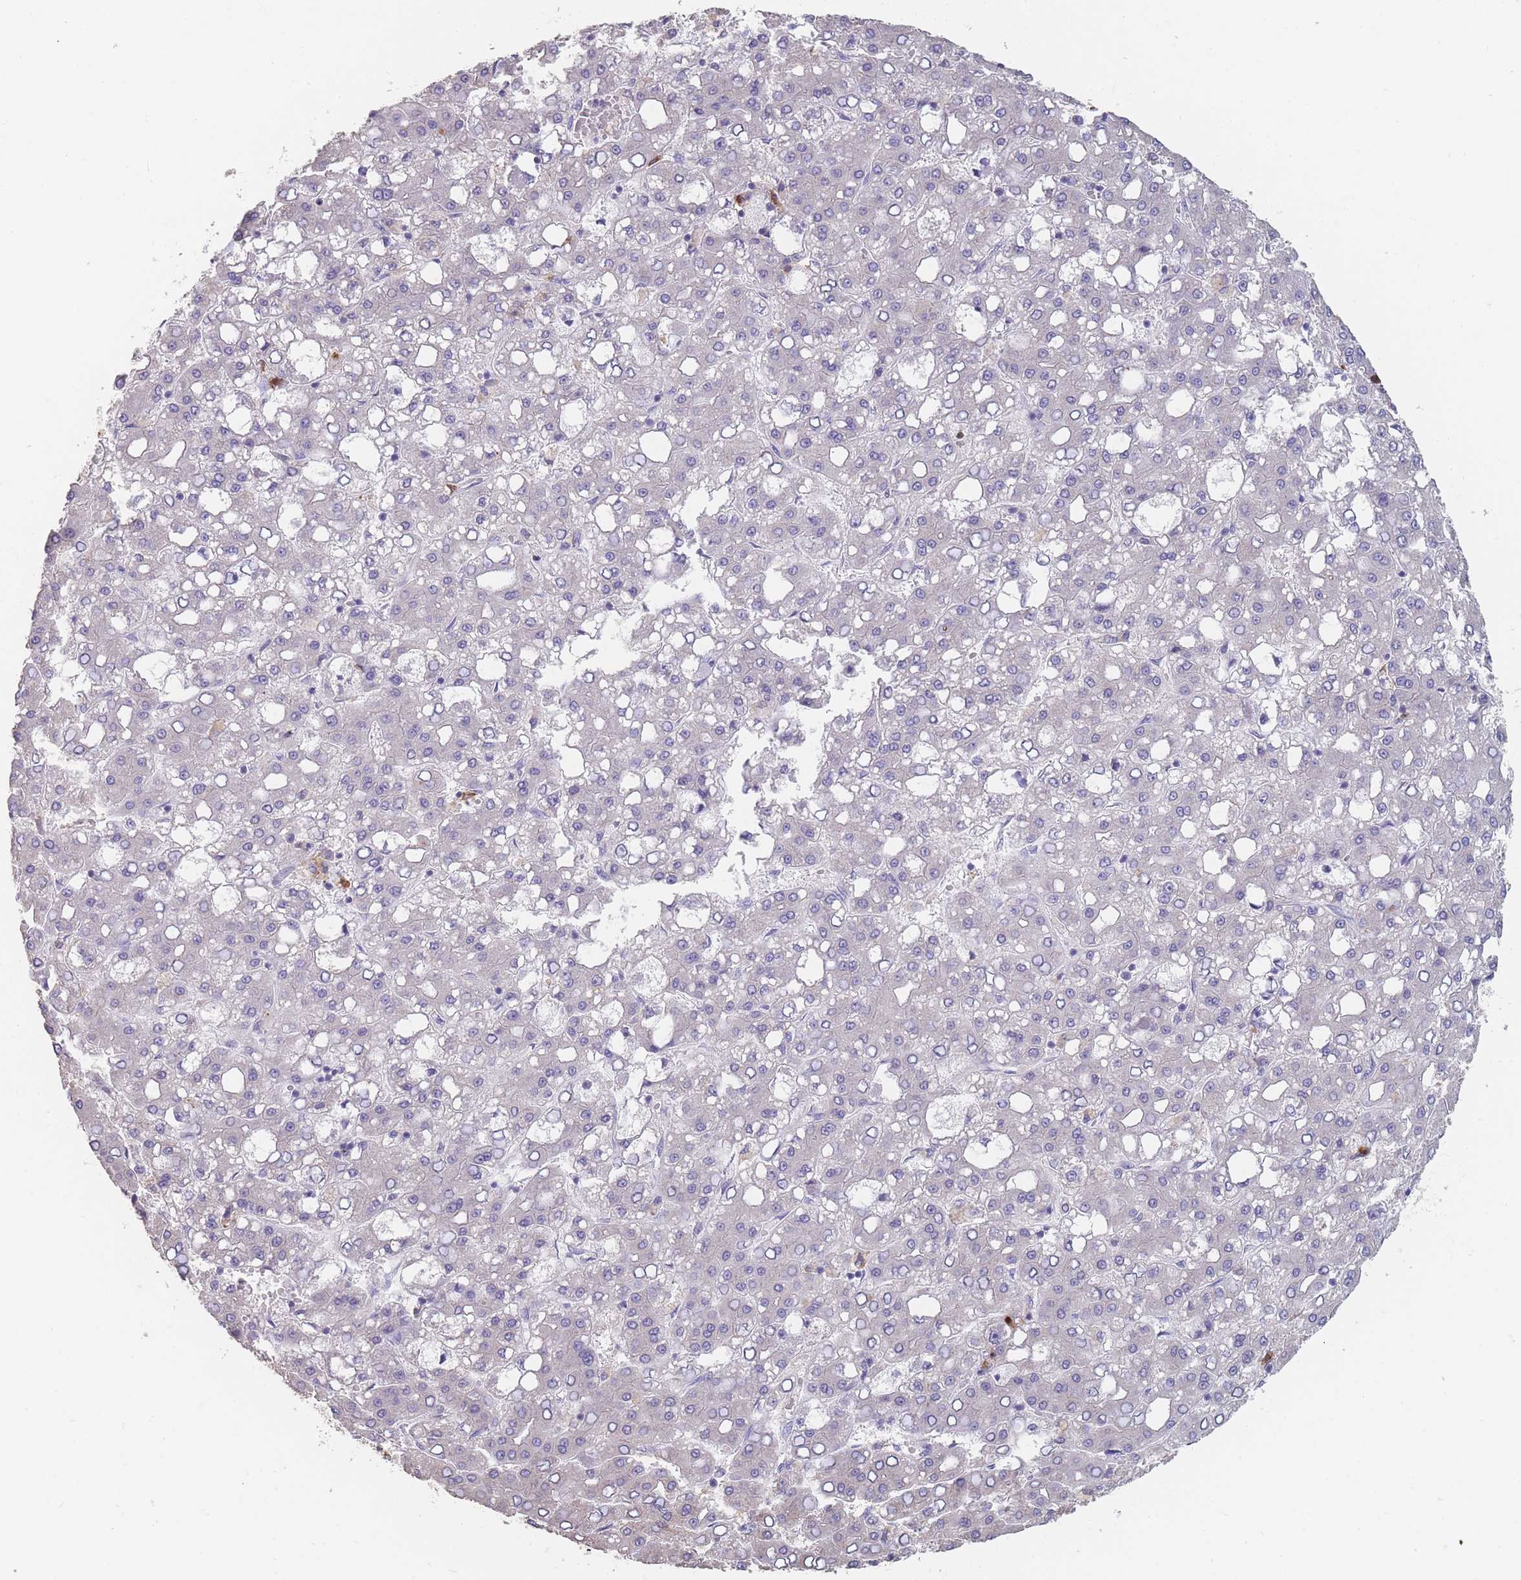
{"staining": {"intensity": "negative", "quantity": "none", "location": "none"}, "tissue": "liver cancer", "cell_type": "Tumor cells", "image_type": "cancer", "snomed": [{"axis": "morphology", "description": "Carcinoma, Hepatocellular, NOS"}, {"axis": "topography", "description": "Liver"}], "caption": "Immunohistochemical staining of human hepatocellular carcinoma (liver) shows no significant expression in tumor cells. (Immunohistochemistry, brightfield microscopy, high magnification).", "gene": "CLEC12A", "patient": {"sex": "male", "age": 65}}